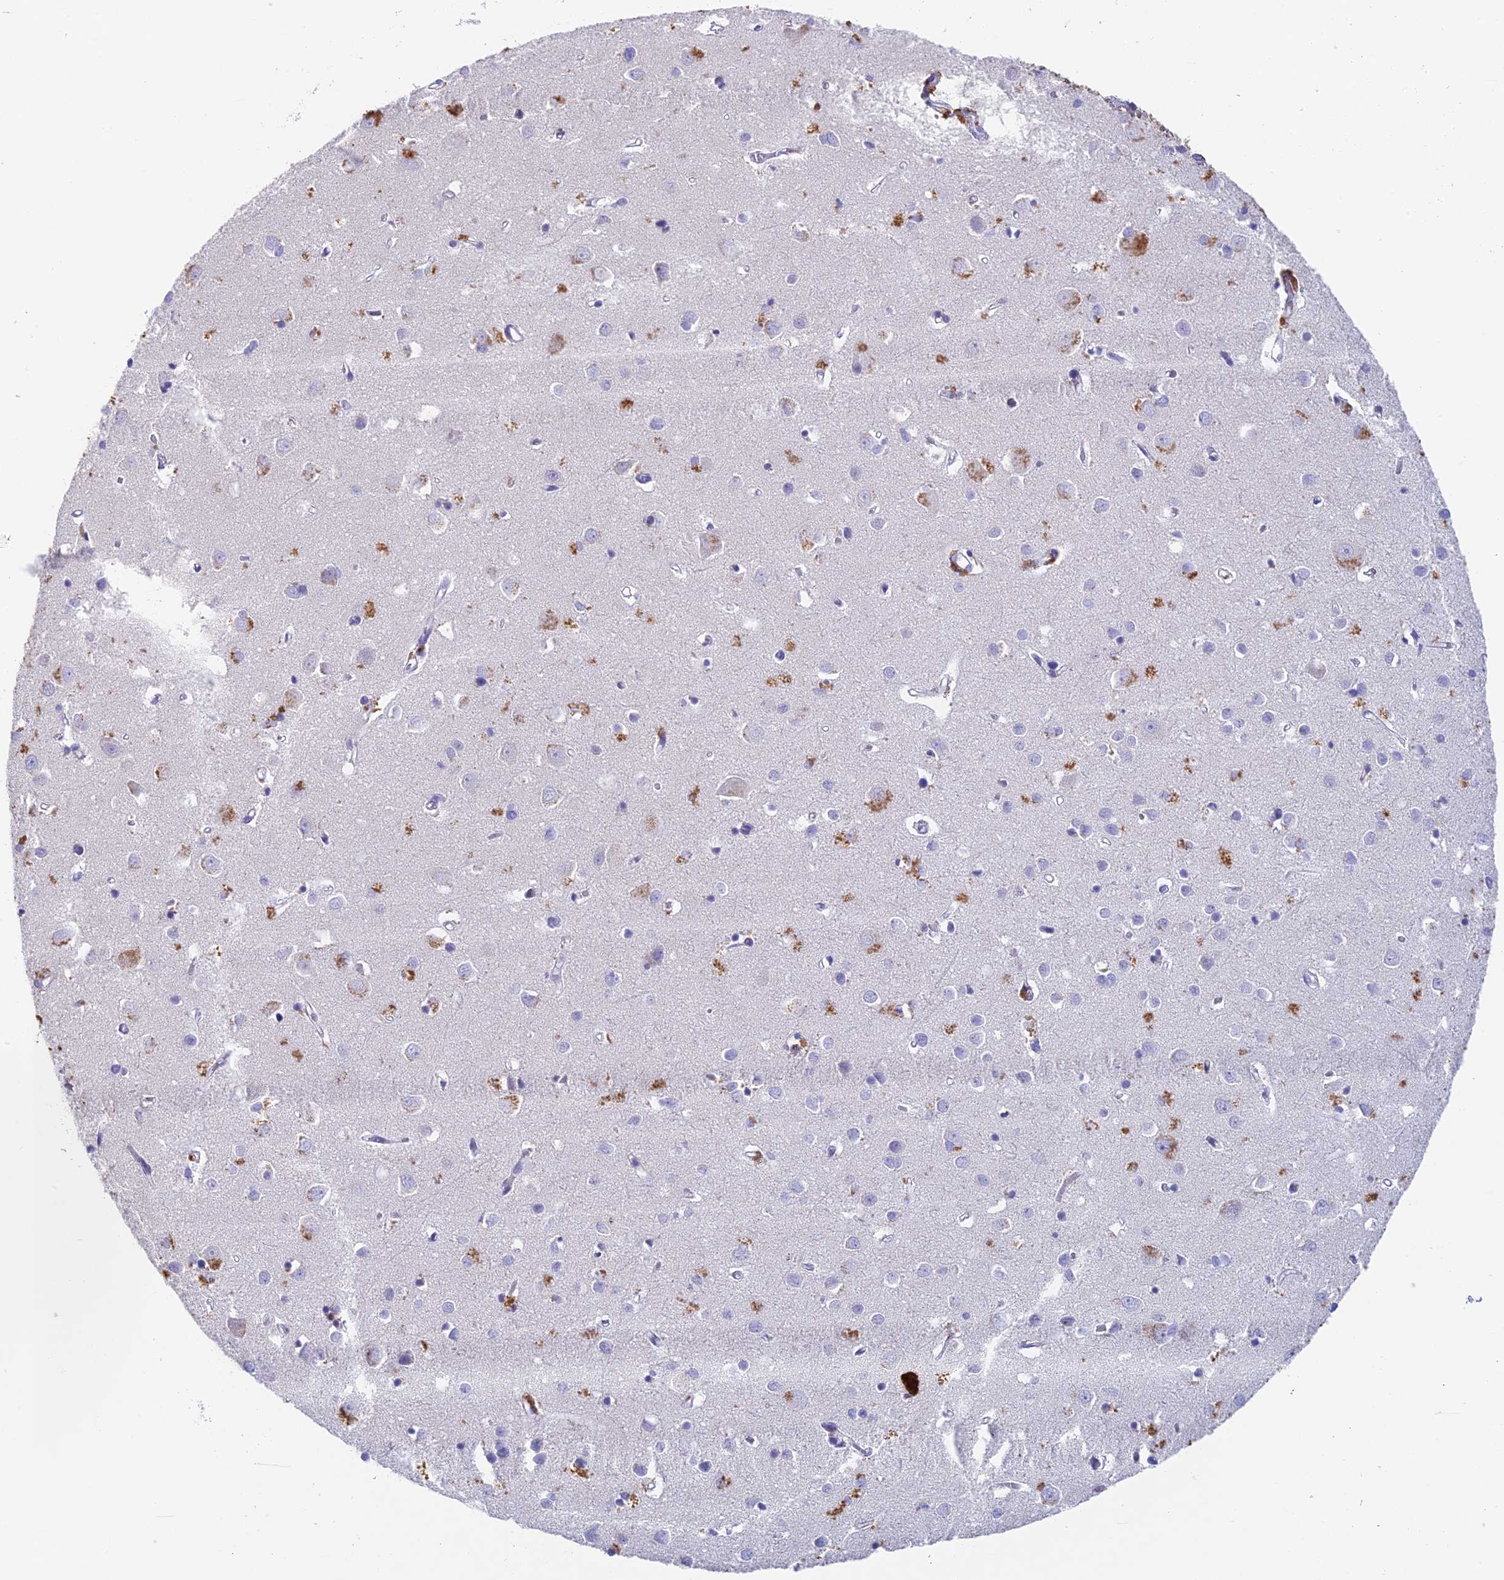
{"staining": {"intensity": "negative", "quantity": "none", "location": "none"}, "tissue": "cerebral cortex", "cell_type": "Endothelial cells", "image_type": "normal", "snomed": [{"axis": "morphology", "description": "Normal tissue, NOS"}, {"axis": "topography", "description": "Cerebral cortex"}], "caption": "Endothelial cells are negative for brown protein staining in unremarkable cerebral cortex.", "gene": "REXO5", "patient": {"sex": "female", "age": 64}}